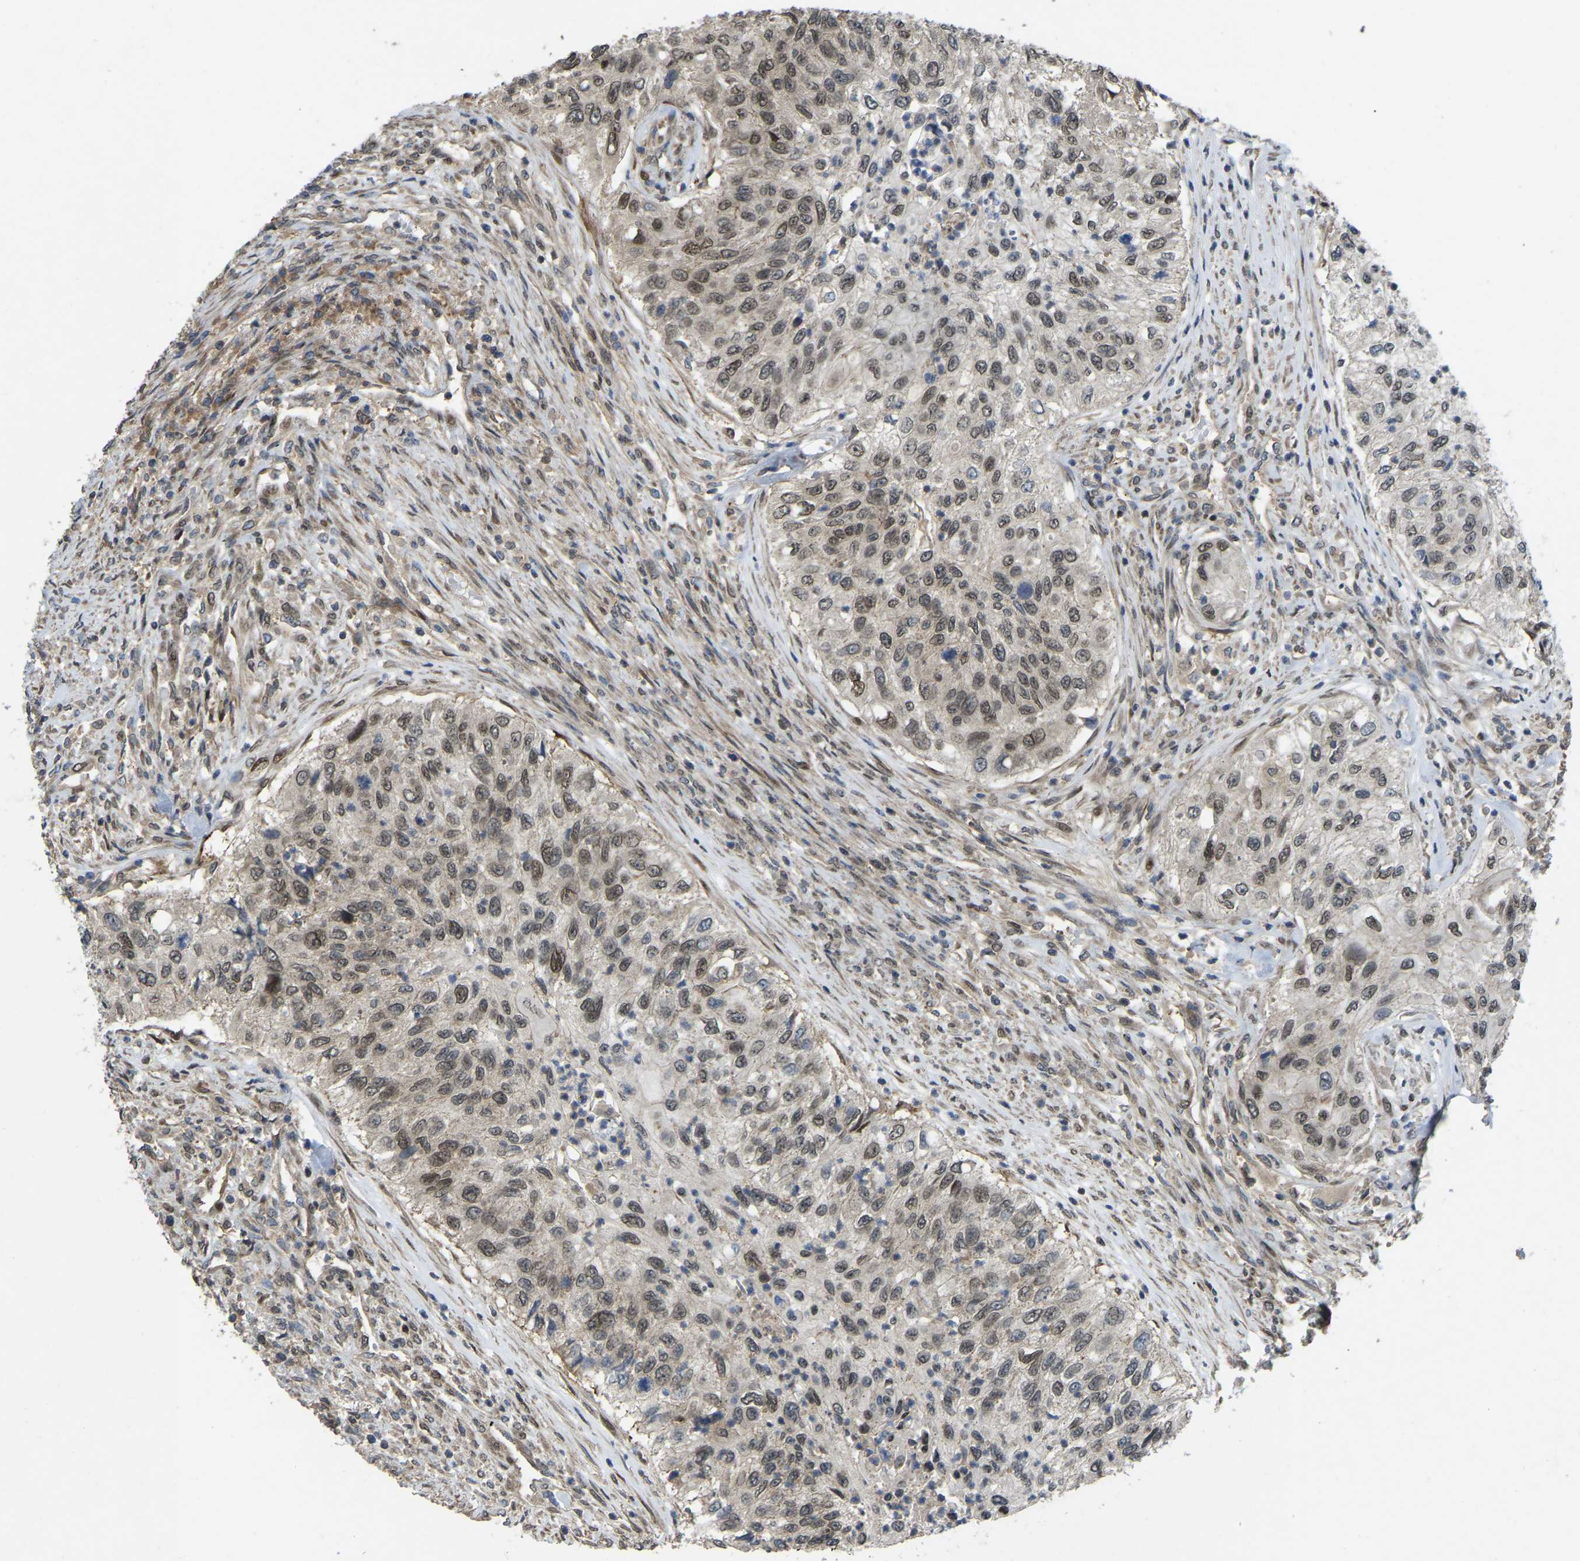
{"staining": {"intensity": "weak", "quantity": ">75%", "location": "nuclear"}, "tissue": "urothelial cancer", "cell_type": "Tumor cells", "image_type": "cancer", "snomed": [{"axis": "morphology", "description": "Urothelial carcinoma, High grade"}, {"axis": "topography", "description": "Urinary bladder"}], "caption": "This is an image of immunohistochemistry staining of high-grade urothelial carcinoma, which shows weak positivity in the nuclear of tumor cells.", "gene": "KIAA1549", "patient": {"sex": "female", "age": 60}}